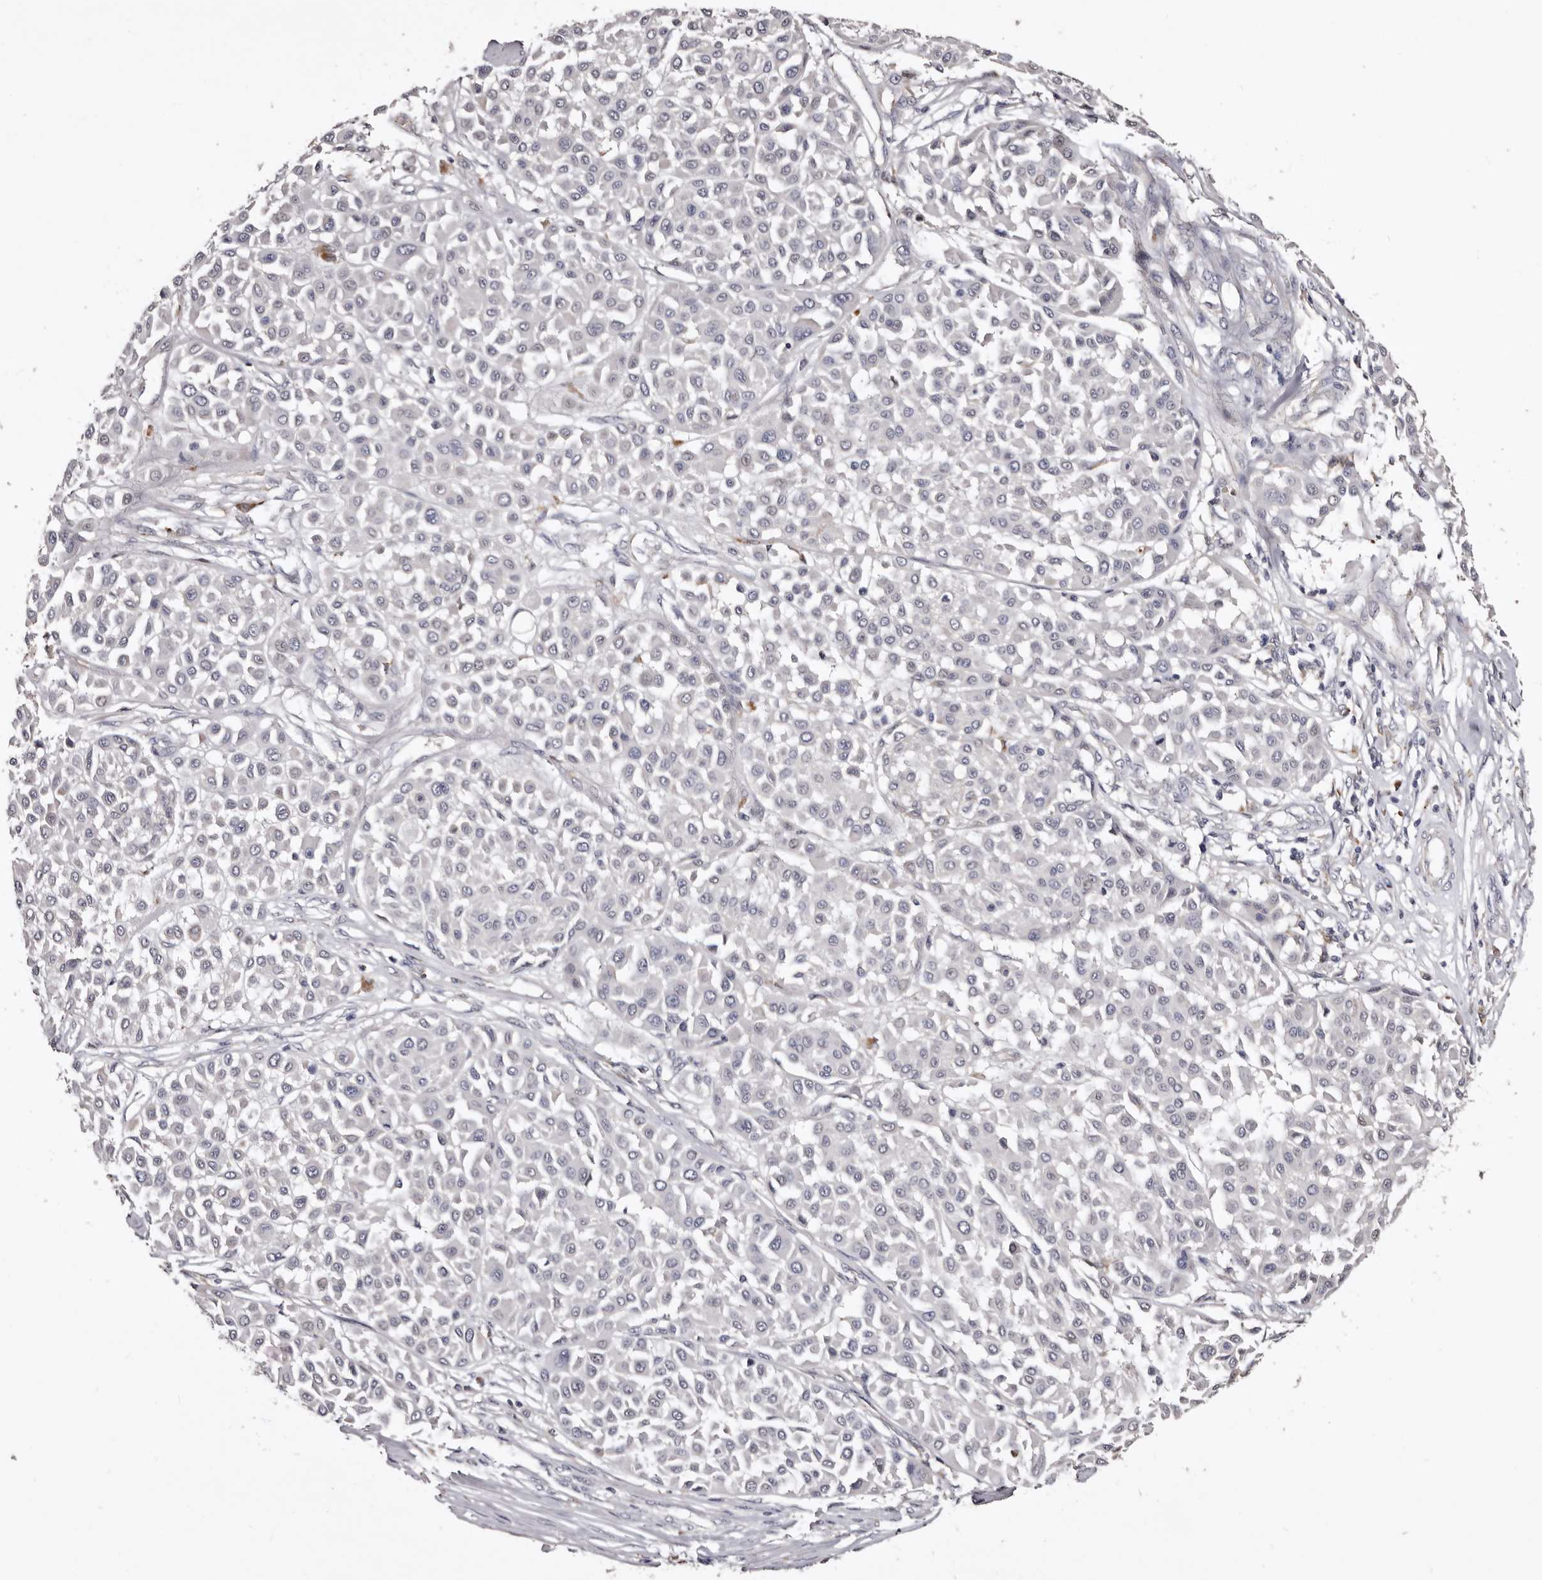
{"staining": {"intensity": "negative", "quantity": "none", "location": "none"}, "tissue": "melanoma", "cell_type": "Tumor cells", "image_type": "cancer", "snomed": [{"axis": "morphology", "description": "Malignant melanoma, Metastatic site"}, {"axis": "topography", "description": "Soft tissue"}], "caption": "Melanoma stained for a protein using IHC reveals no staining tumor cells.", "gene": "SLC10A4", "patient": {"sex": "male", "age": 41}}